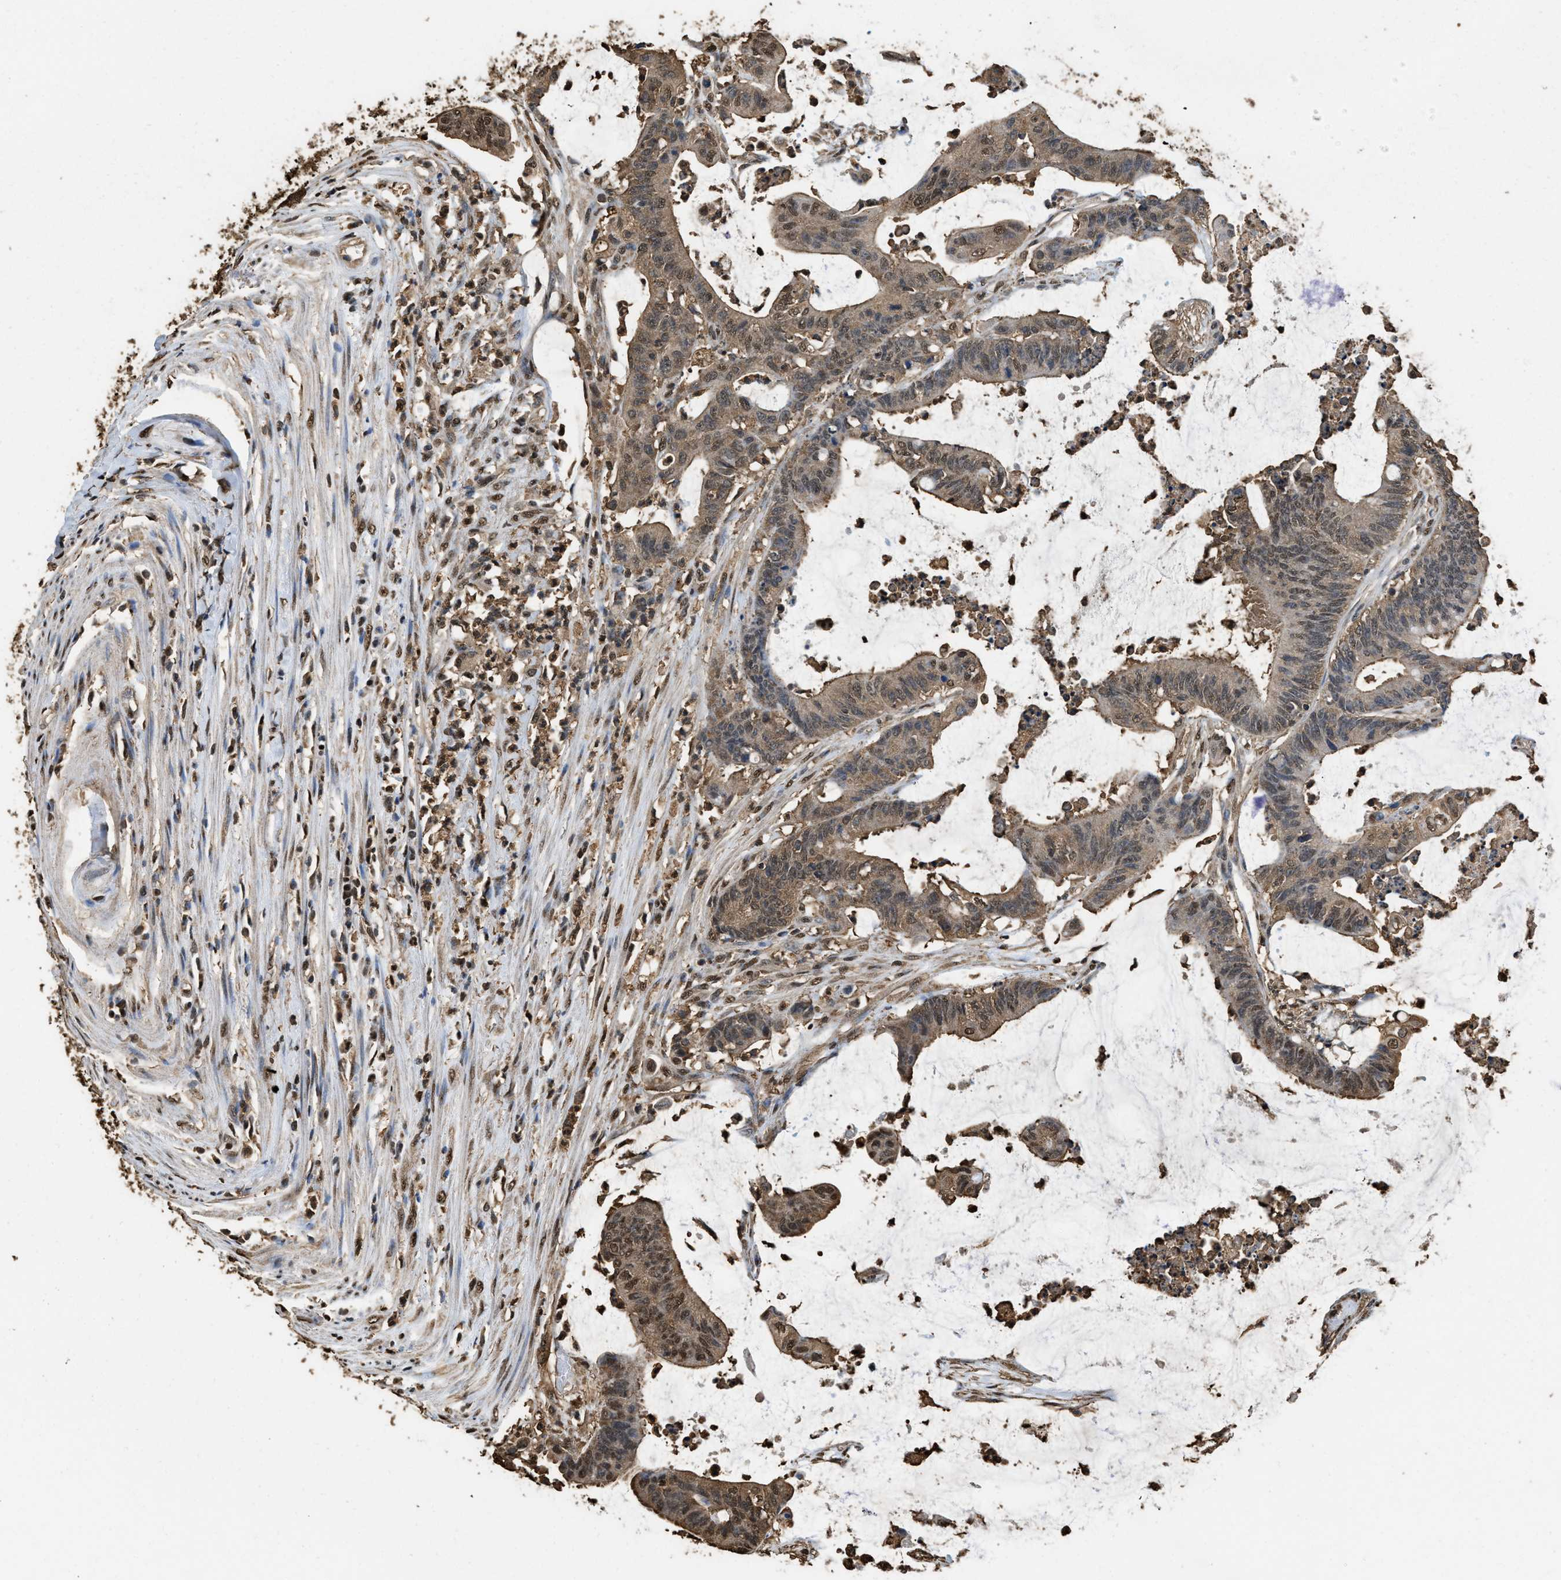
{"staining": {"intensity": "moderate", "quantity": ">75%", "location": "cytoplasmic/membranous,nuclear"}, "tissue": "colorectal cancer", "cell_type": "Tumor cells", "image_type": "cancer", "snomed": [{"axis": "morphology", "description": "Adenocarcinoma, NOS"}, {"axis": "topography", "description": "Rectum"}], "caption": "Human colorectal adenocarcinoma stained with a protein marker demonstrates moderate staining in tumor cells.", "gene": "GAPDH", "patient": {"sex": "female", "age": 66}}